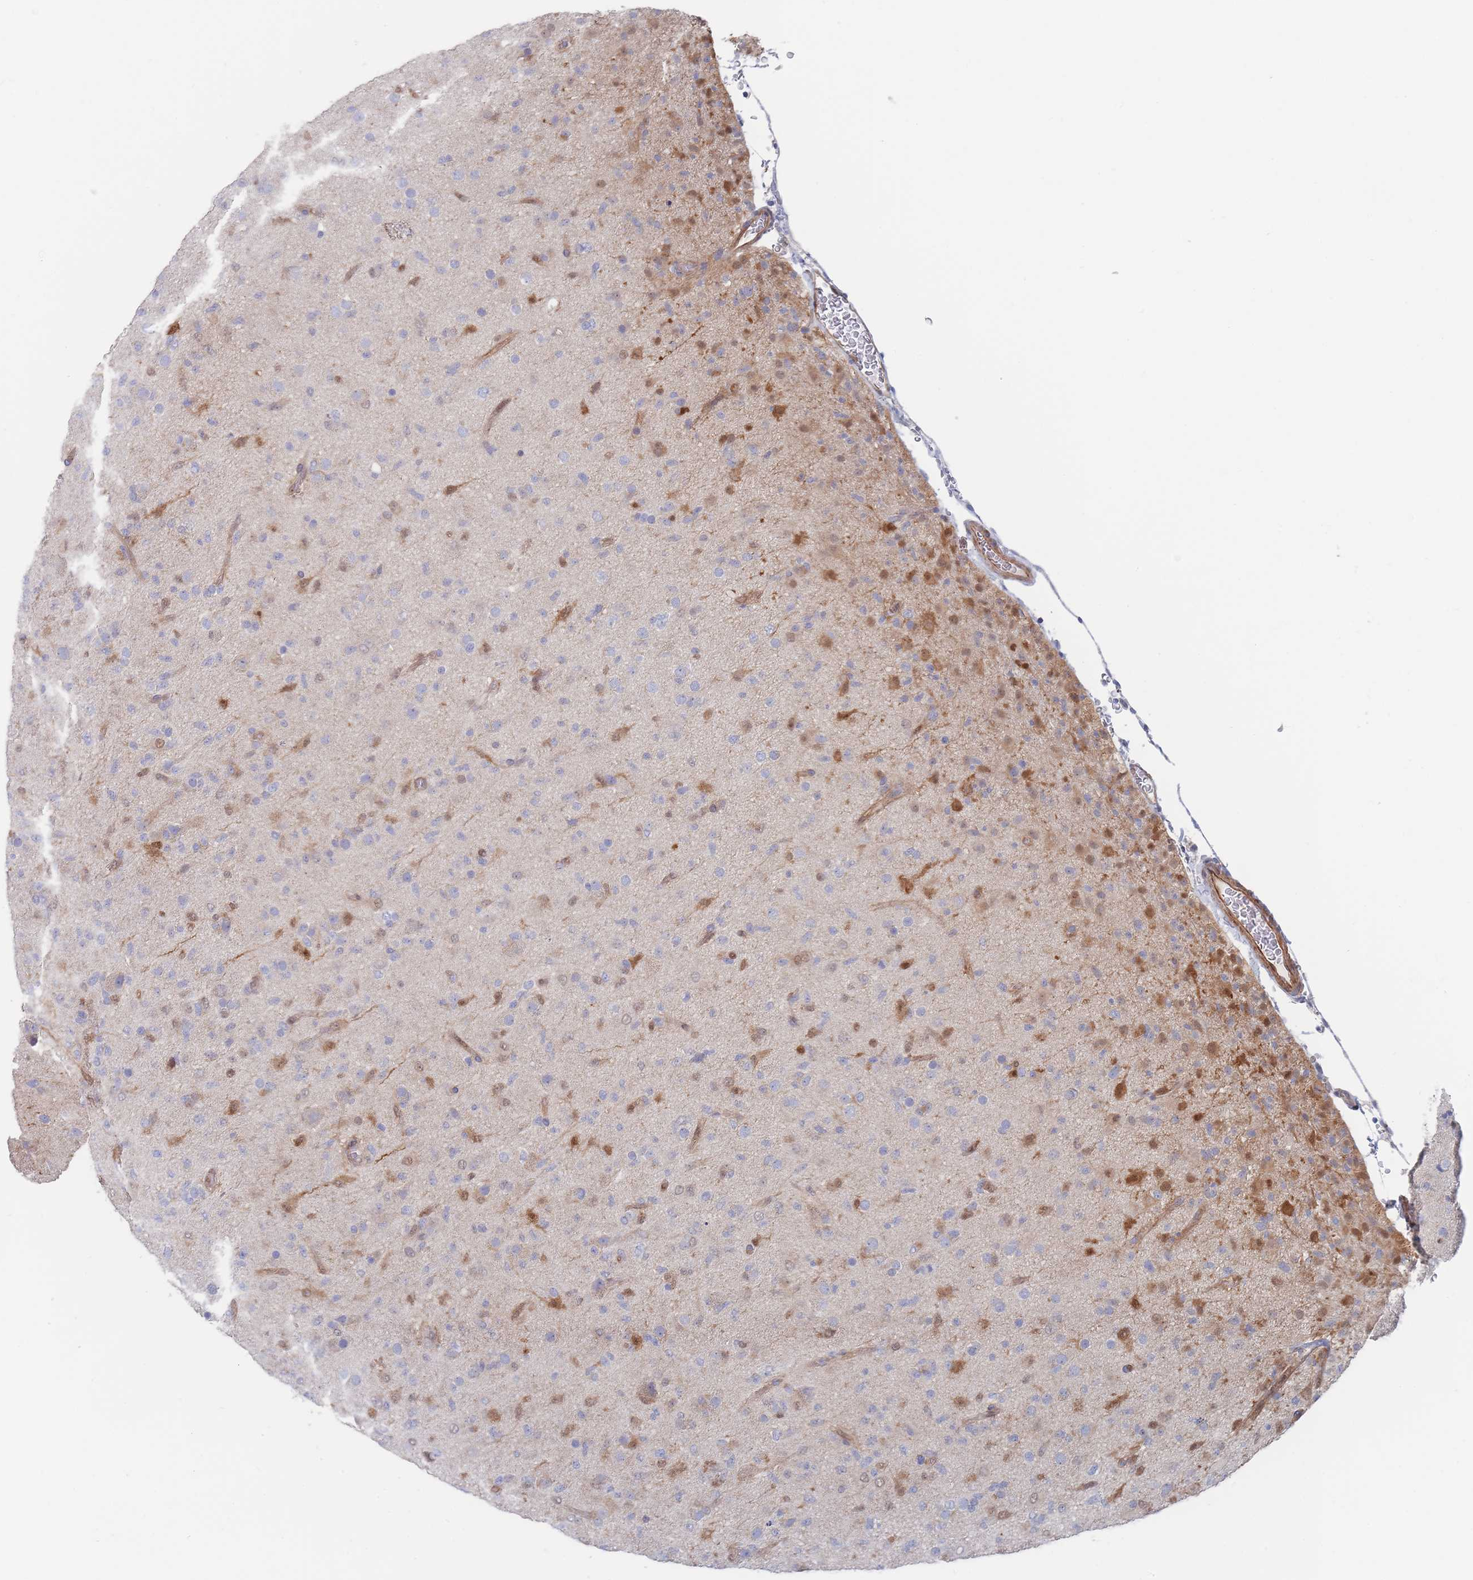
{"staining": {"intensity": "moderate", "quantity": "<25%", "location": "cytoplasmic/membranous,nuclear"}, "tissue": "glioma", "cell_type": "Tumor cells", "image_type": "cancer", "snomed": [{"axis": "morphology", "description": "Glioma, malignant, Low grade"}, {"axis": "topography", "description": "Brain"}], "caption": "High-power microscopy captured an IHC photomicrograph of glioma, revealing moderate cytoplasmic/membranous and nuclear staining in about <25% of tumor cells.", "gene": "G6PC1", "patient": {"sex": "male", "age": 65}}